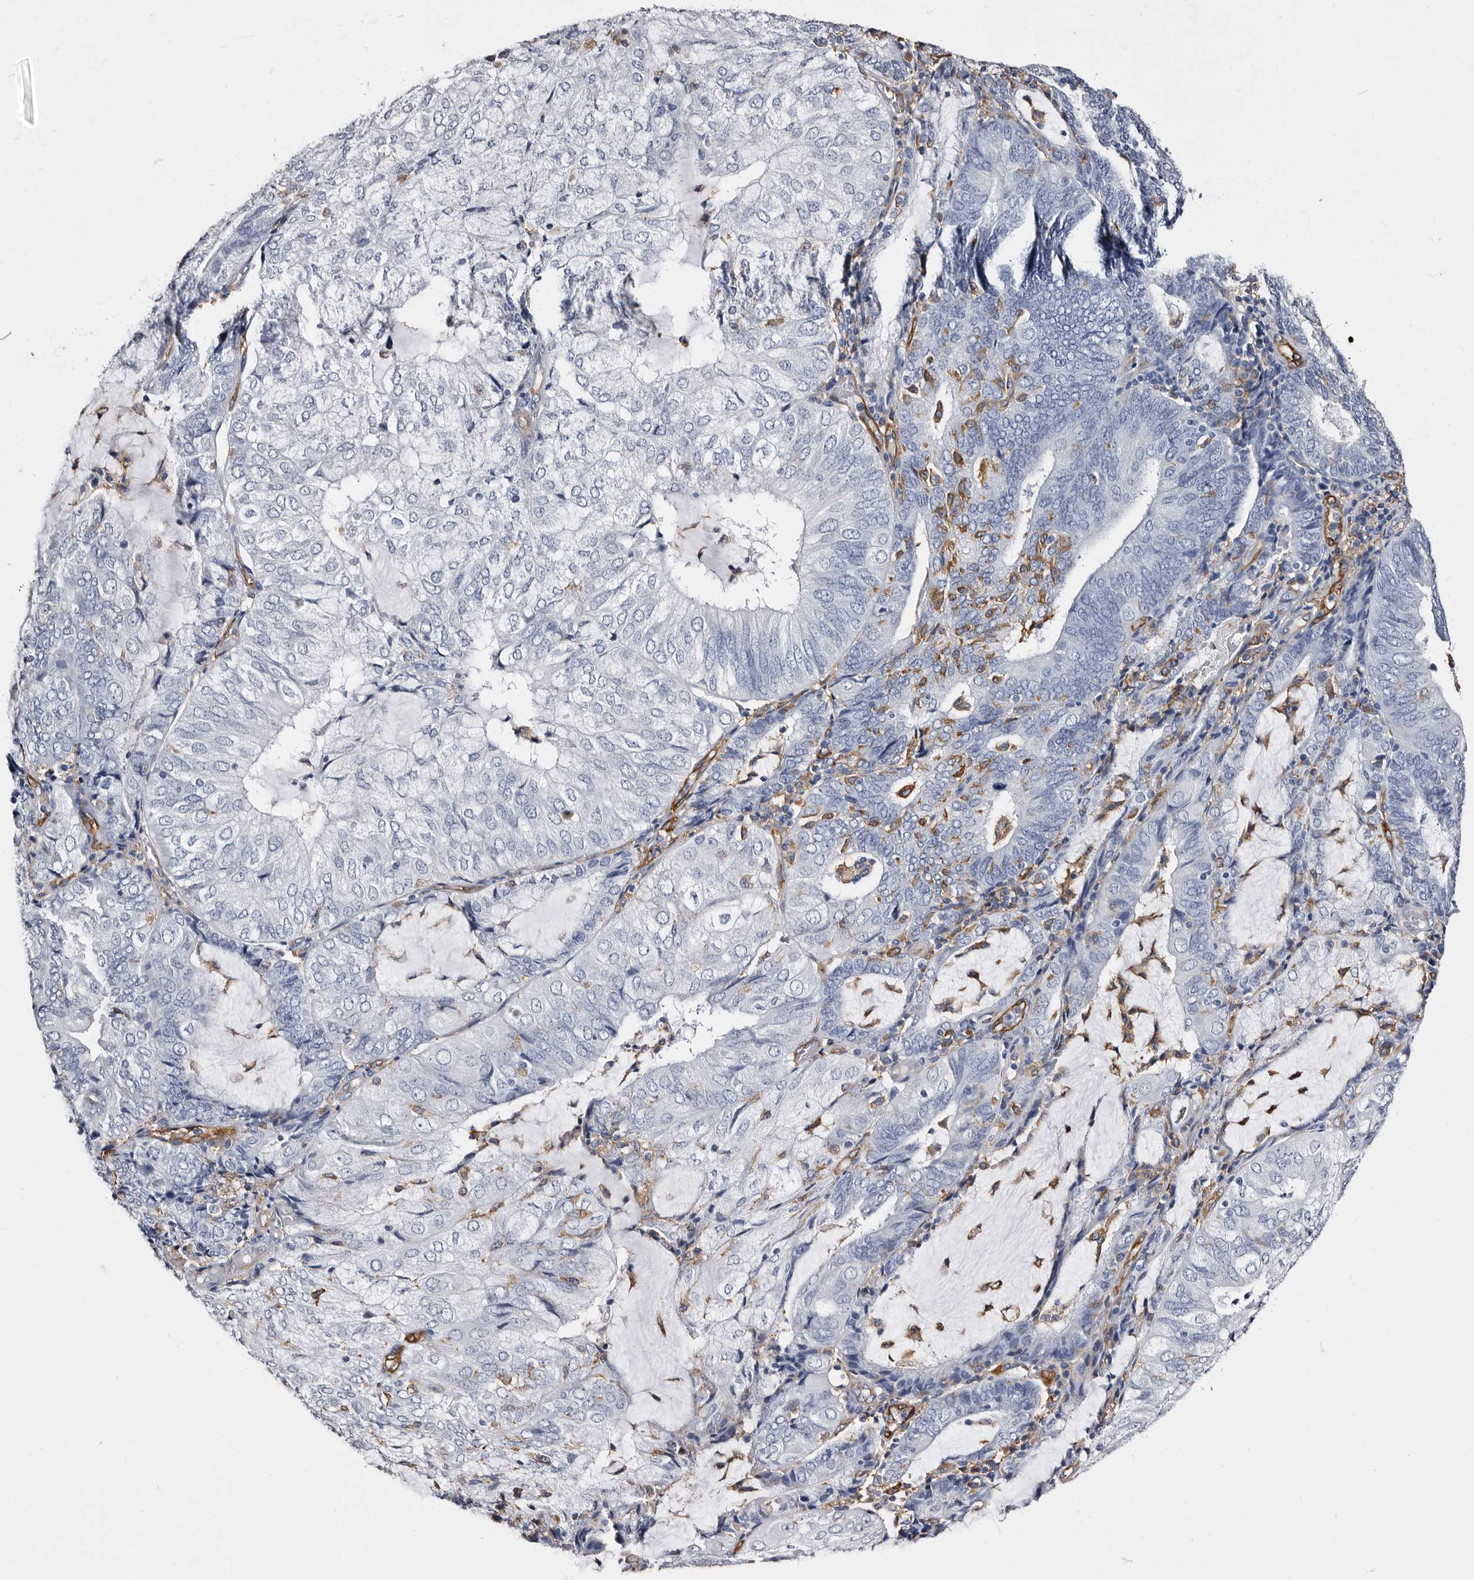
{"staining": {"intensity": "negative", "quantity": "none", "location": "none"}, "tissue": "endometrial cancer", "cell_type": "Tumor cells", "image_type": "cancer", "snomed": [{"axis": "morphology", "description": "Adenocarcinoma, NOS"}, {"axis": "topography", "description": "Endometrium"}], "caption": "DAB (3,3'-diaminobenzidine) immunohistochemical staining of human endometrial cancer shows no significant positivity in tumor cells. The staining was performed using DAB to visualize the protein expression in brown, while the nuclei were stained in blue with hematoxylin (Magnification: 20x).", "gene": "EPB41L3", "patient": {"sex": "female", "age": 81}}